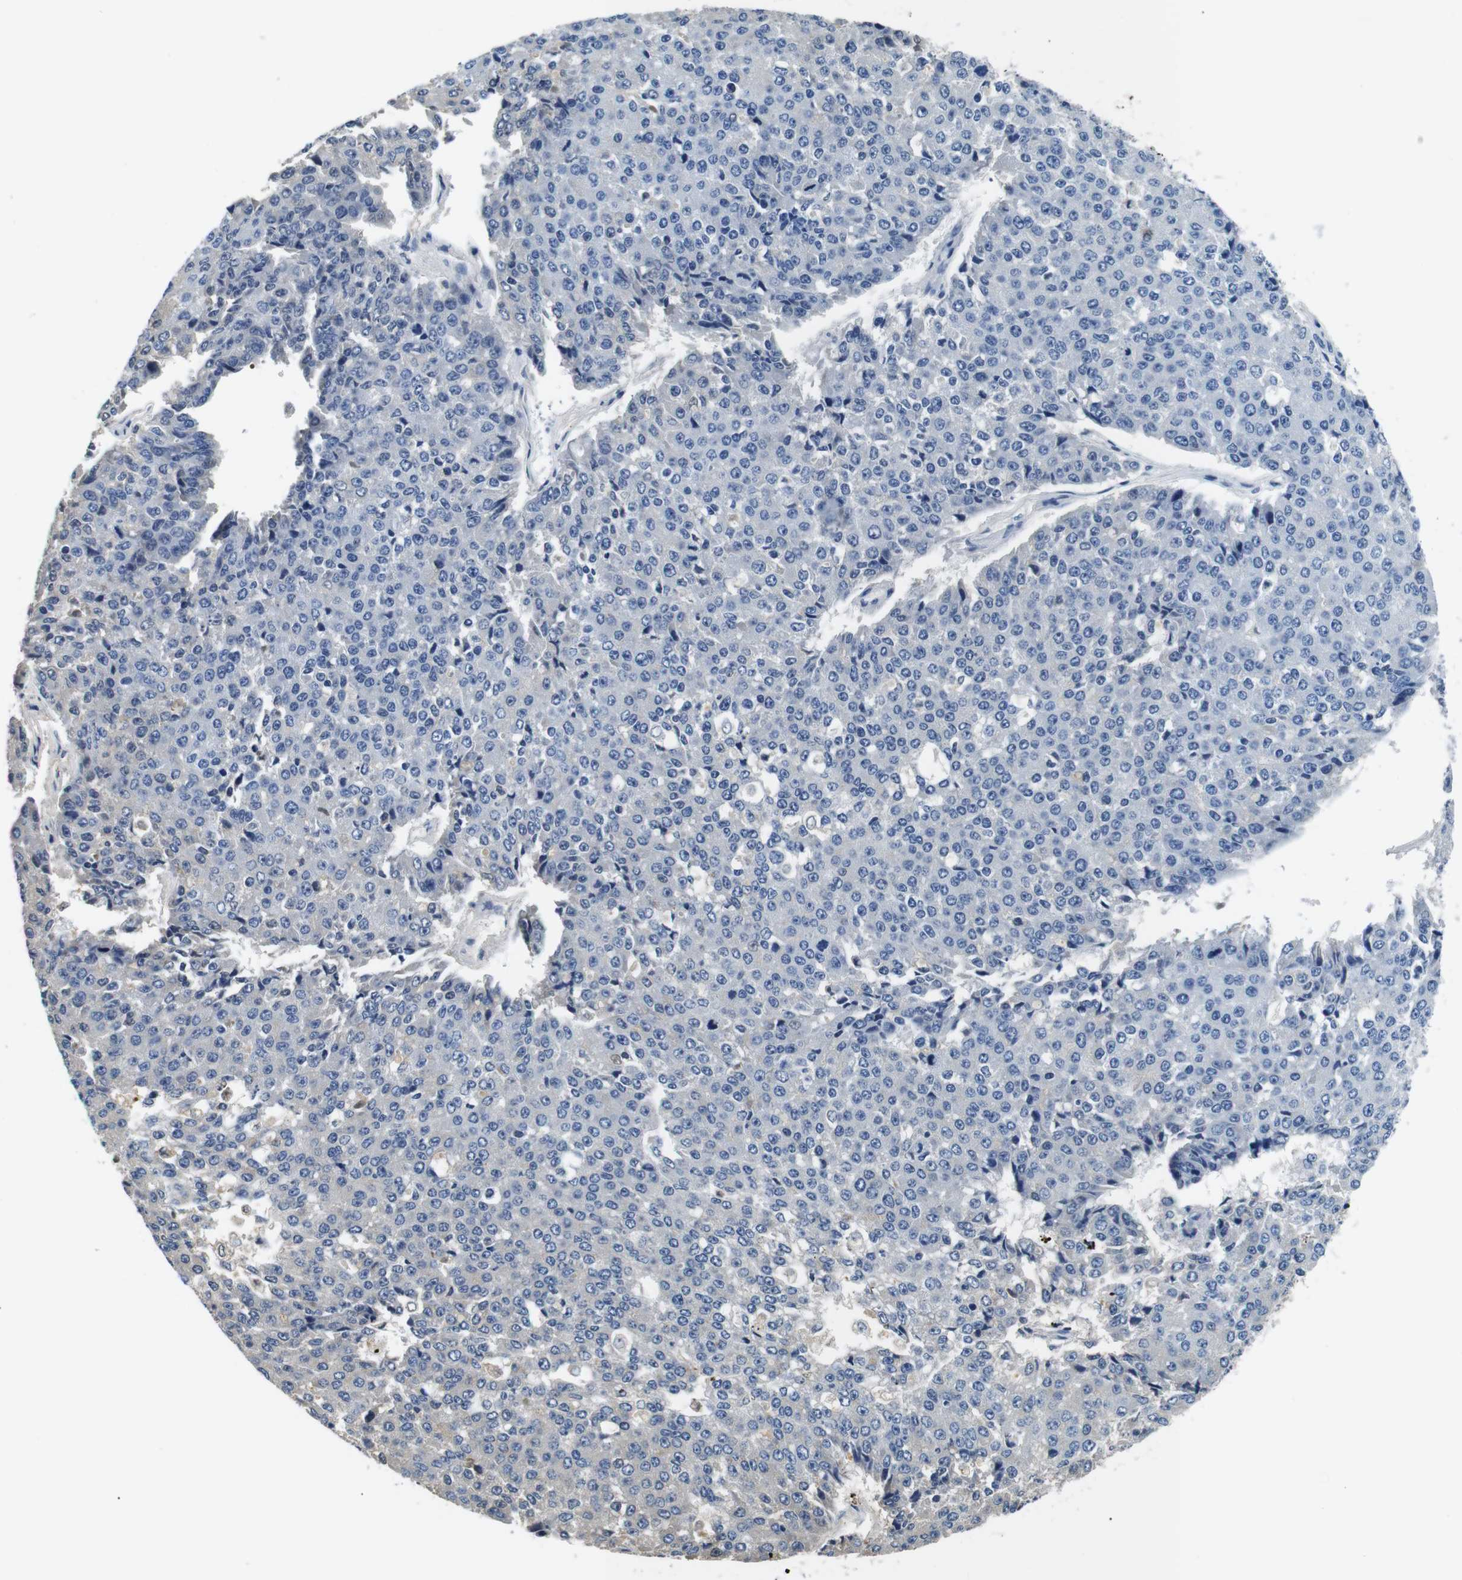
{"staining": {"intensity": "weak", "quantity": "<25%", "location": "cytoplasmic/membranous"}, "tissue": "pancreatic cancer", "cell_type": "Tumor cells", "image_type": "cancer", "snomed": [{"axis": "morphology", "description": "Adenocarcinoma, NOS"}, {"axis": "topography", "description": "Pancreas"}], "caption": "Image shows no protein positivity in tumor cells of adenocarcinoma (pancreatic) tissue. (DAB (3,3'-diaminobenzidine) IHC with hematoxylin counter stain).", "gene": "LHCGR", "patient": {"sex": "male", "age": 50}}